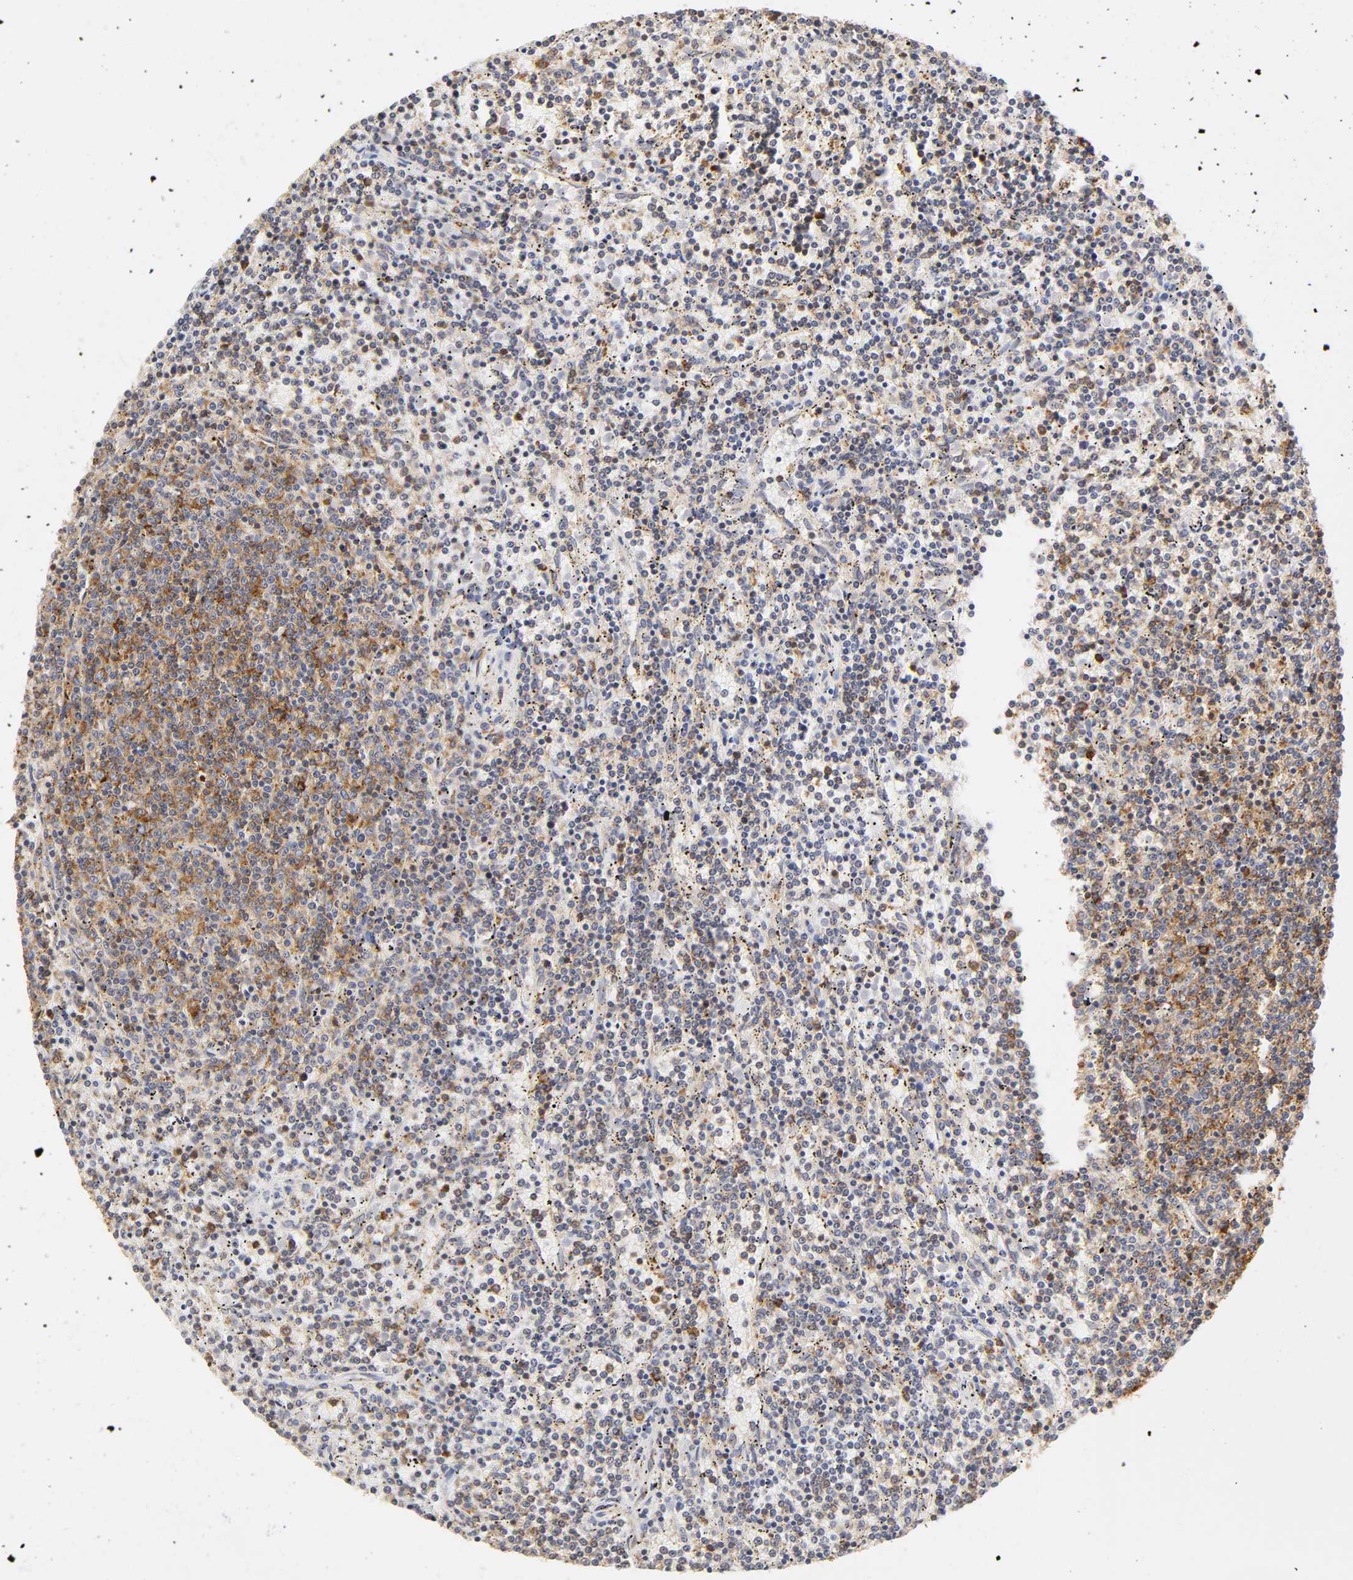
{"staining": {"intensity": "moderate", "quantity": "25%-75%", "location": "cytoplasmic/membranous"}, "tissue": "lymphoma", "cell_type": "Tumor cells", "image_type": "cancer", "snomed": [{"axis": "morphology", "description": "Malignant lymphoma, non-Hodgkin's type, Low grade"}, {"axis": "topography", "description": "Spleen"}], "caption": "Protein expression analysis of human lymphoma reveals moderate cytoplasmic/membranous expression in about 25%-75% of tumor cells.", "gene": "RPL14", "patient": {"sex": "female", "age": 50}}